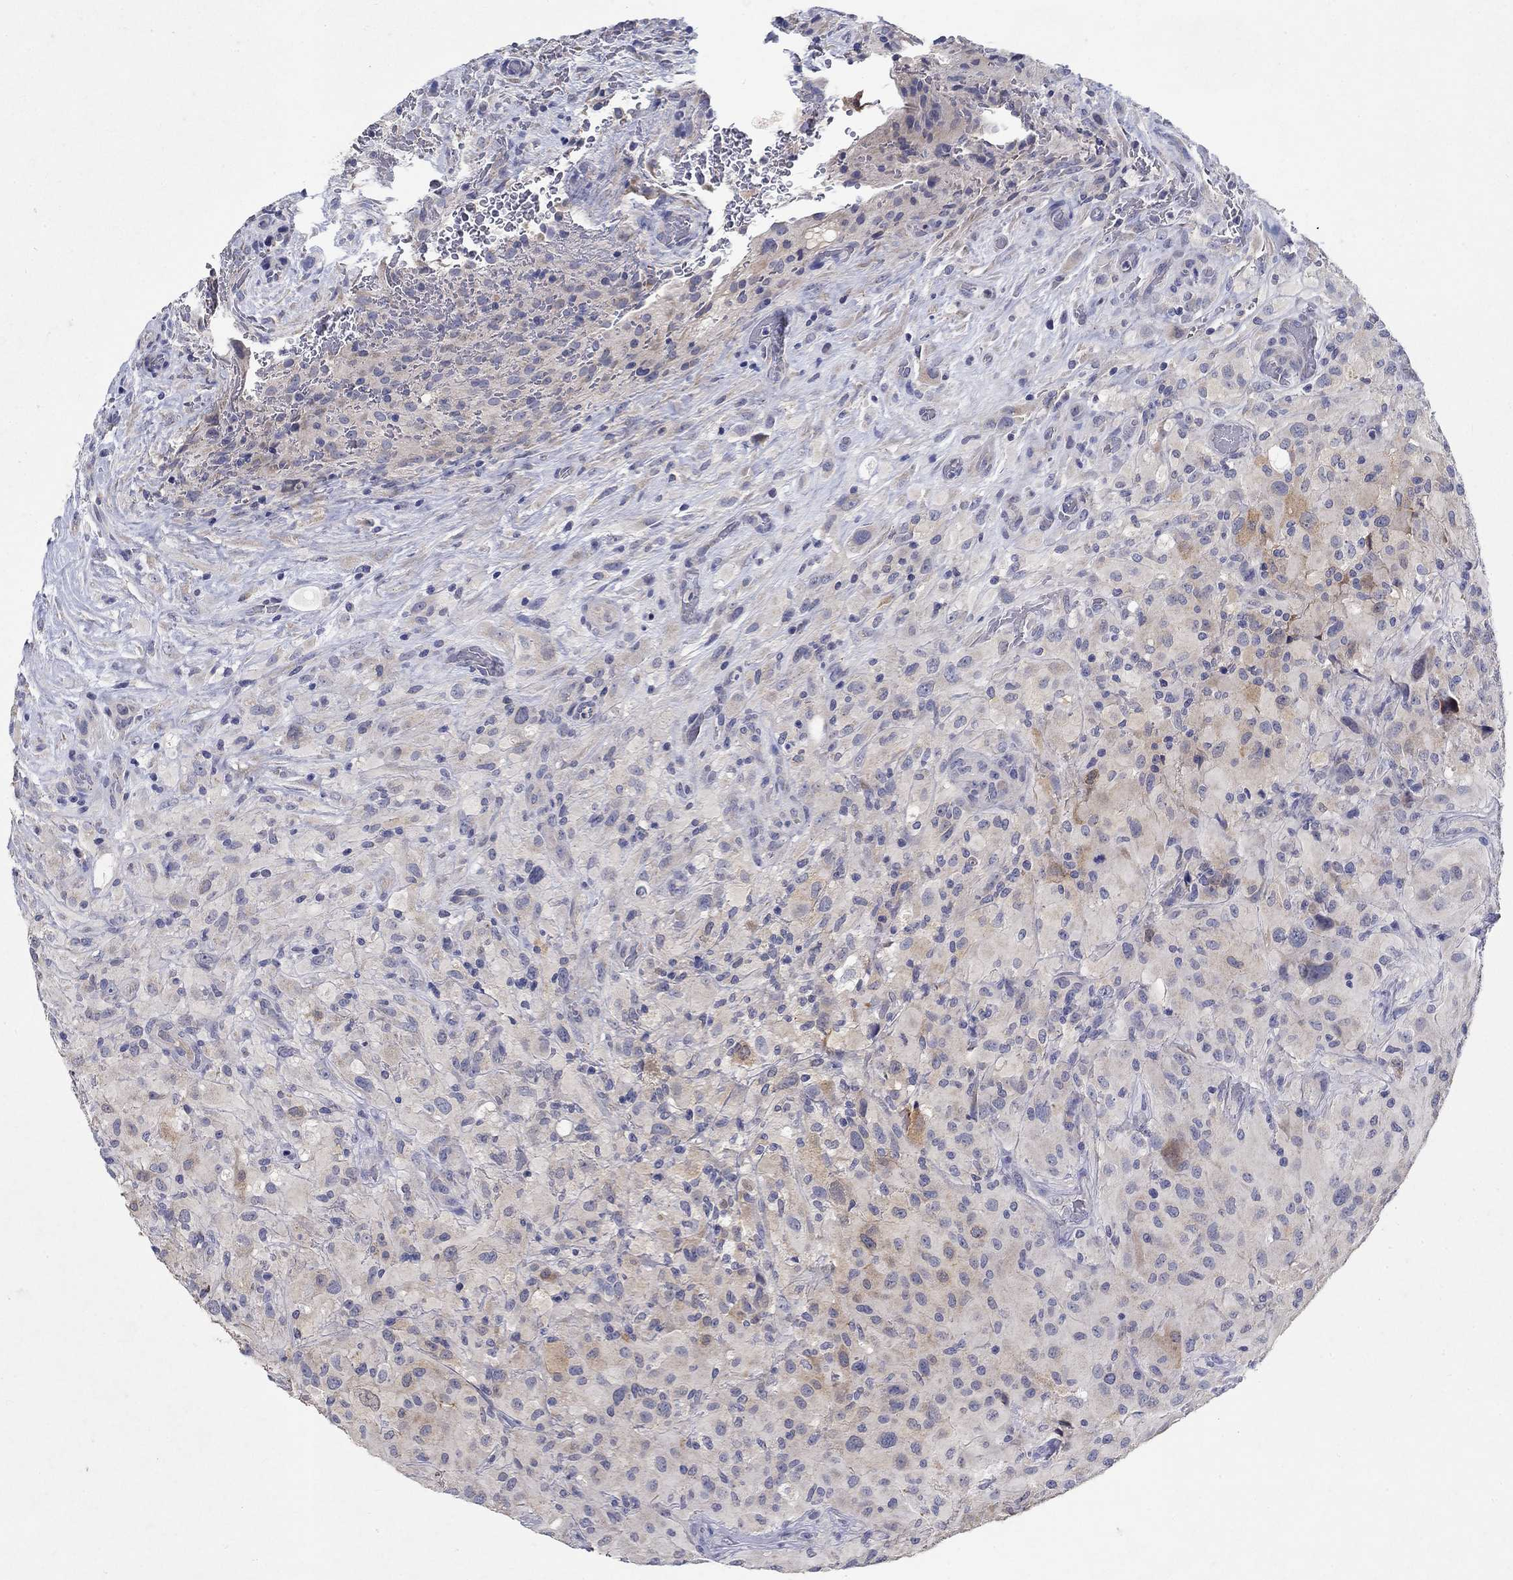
{"staining": {"intensity": "weak", "quantity": "<25%", "location": "cytoplasmic/membranous"}, "tissue": "glioma", "cell_type": "Tumor cells", "image_type": "cancer", "snomed": [{"axis": "morphology", "description": "Glioma, malignant, High grade"}, {"axis": "topography", "description": "Cerebral cortex"}], "caption": "High-grade glioma (malignant) stained for a protein using IHC demonstrates no staining tumor cells.", "gene": "PROZ", "patient": {"sex": "male", "age": 35}}